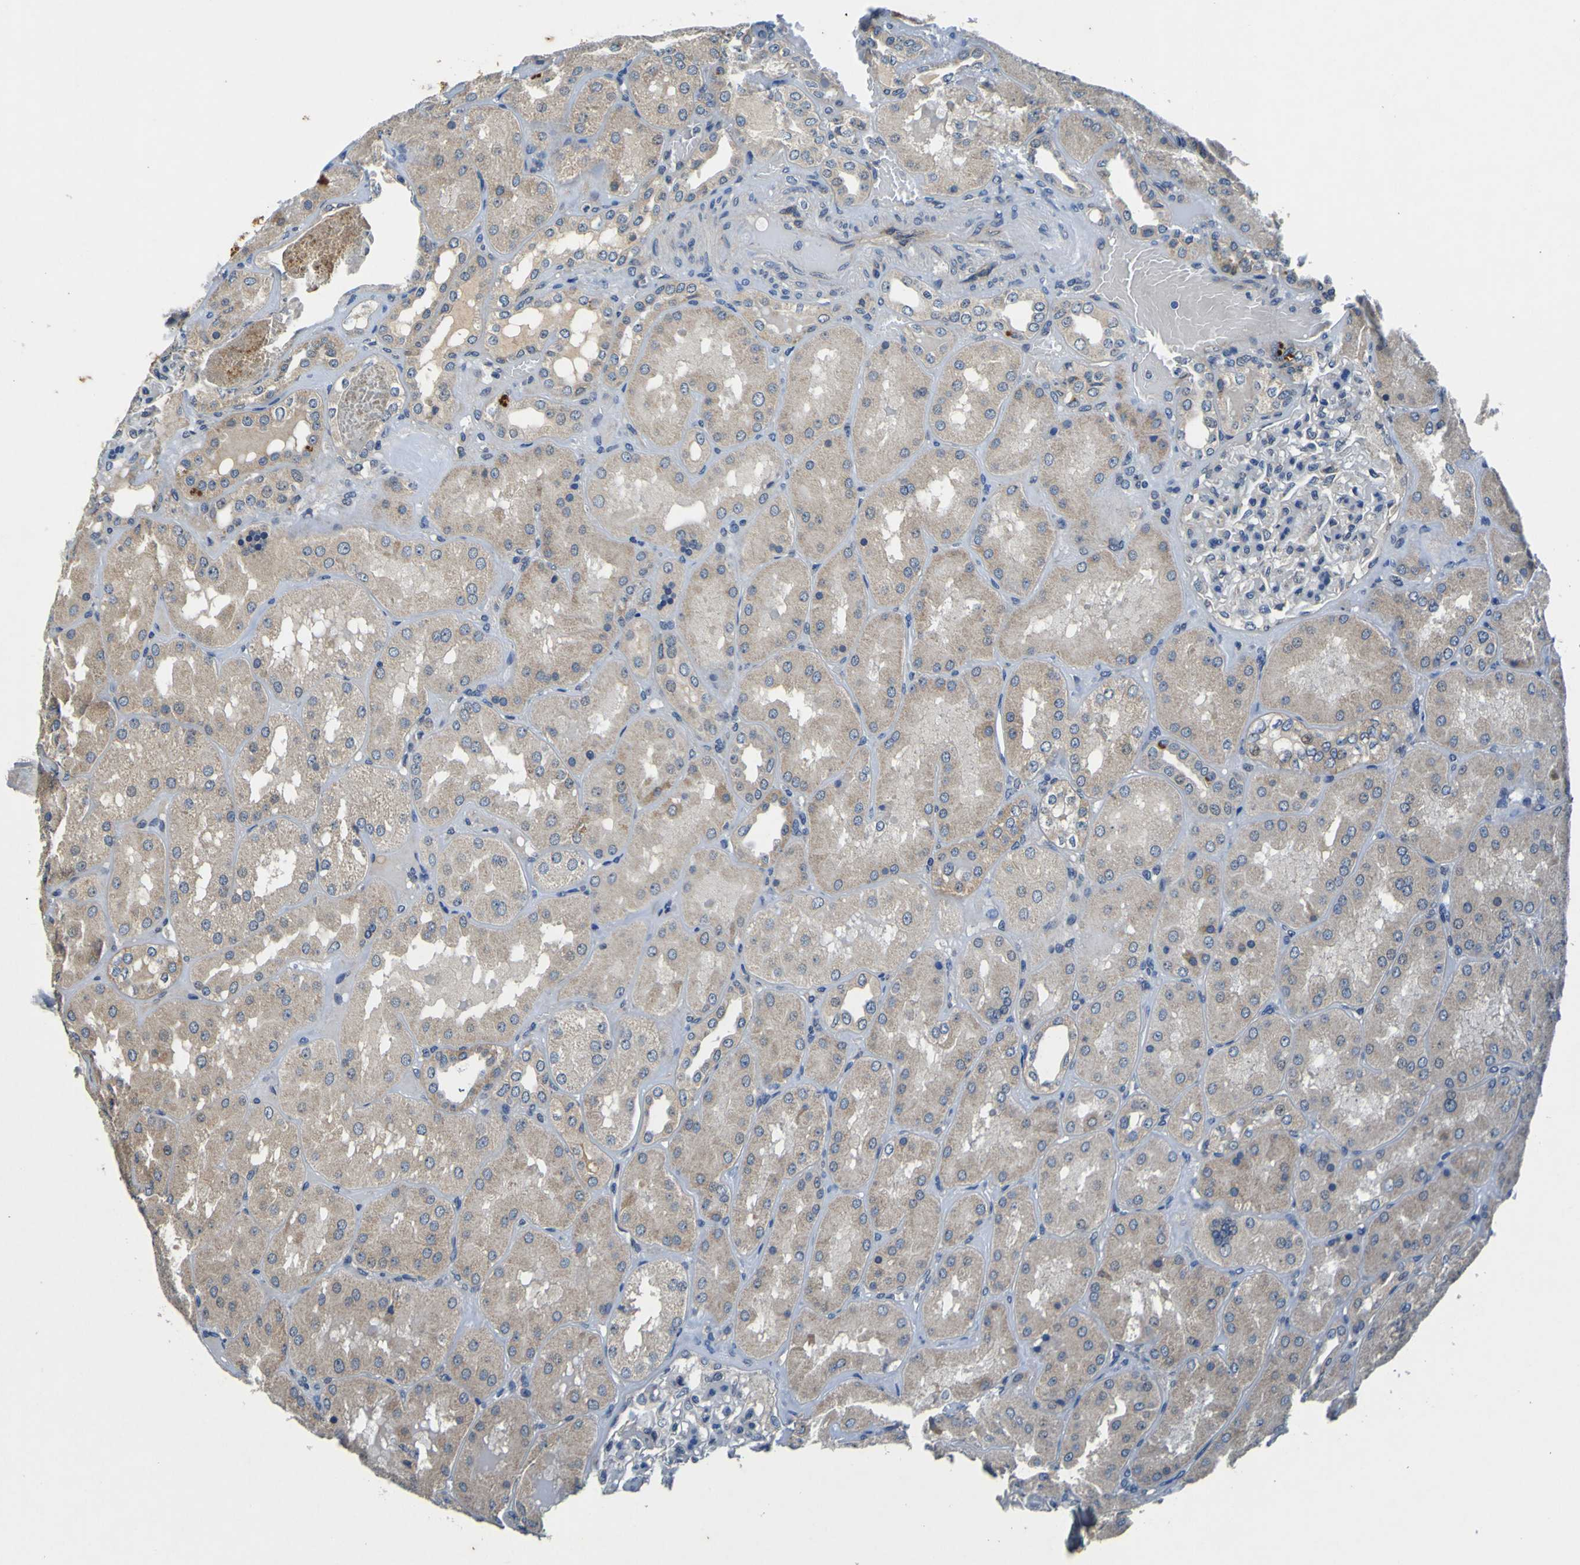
{"staining": {"intensity": "negative", "quantity": "none", "location": "none"}, "tissue": "kidney", "cell_type": "Cells in glomeruli", "image_type": "normal", "snomed": [{"axis": "morphology", "description": "Normal tissue, NOS"}, {"axis": "topography", "description": "Kidney"}], "caption": "This is an IHC photomicrograph of benign human kidney. There is no staining in cells in glomeruli.", "gene": "EPHB4", "patient": {"sex": "female", "age": 56}}